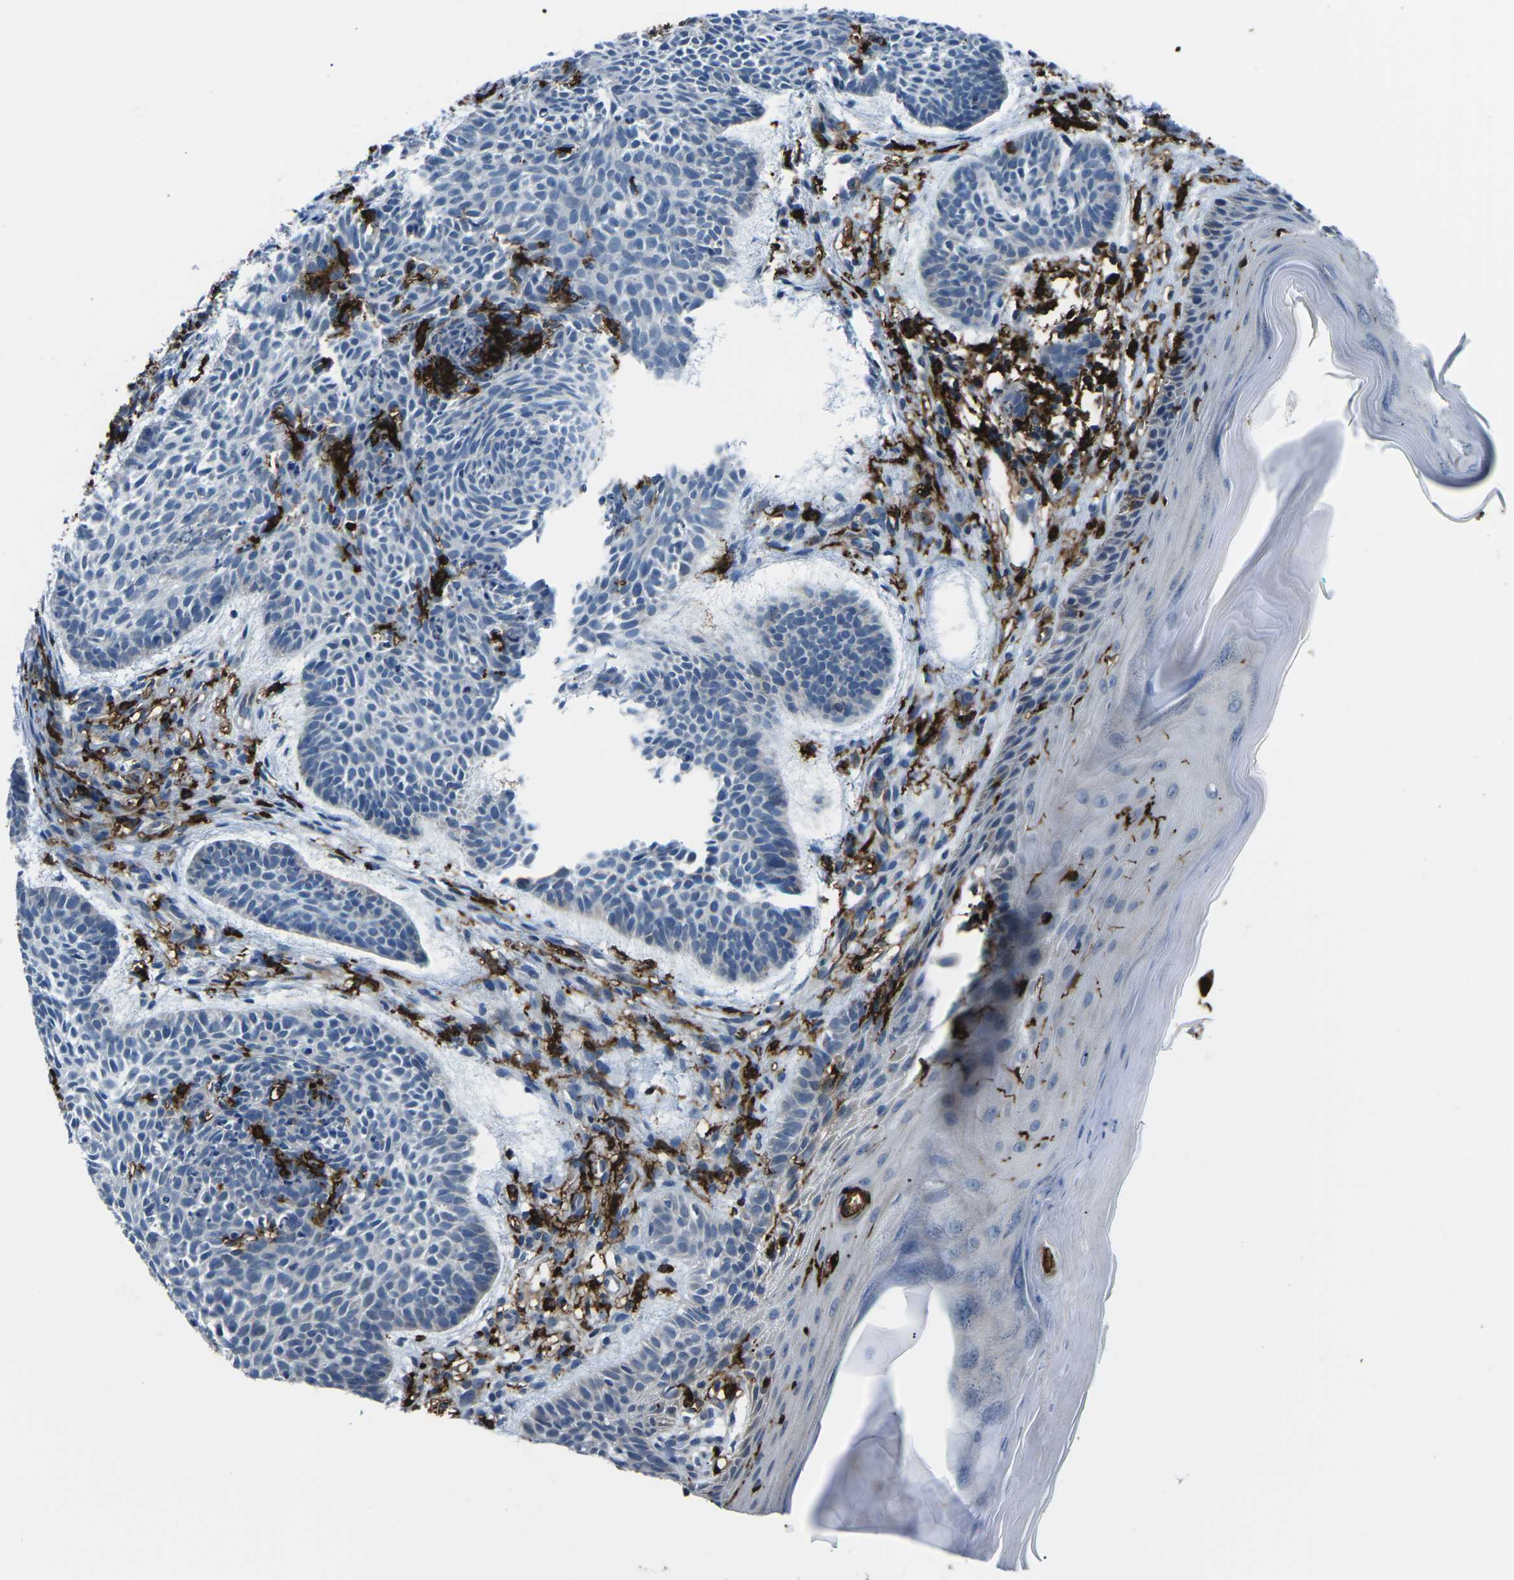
{"staining": {"intensity": "negative", "quantity": "none", "location": "none"}, "tissue": "skin cancer", "cell_type": "Tumor cells", "image_type": "cancer", "snomed": [{"axis": "morphology", "description": "Basal cell carcinoma"}, {"axis": "topography", "description": "Skin"}], "caption": "High magnification brightfield microscopy of basal cell carcinoma (skin) stained with DAB (brown) and counterstained with hematoxylin (blue): tumor cells show no significant staining. (DAB (3,3'-diaminobenzidine) immunohistochemistry (IHC), high magnification).", "gene": "PTPN1", "patient": {"sex": "male", "age": 60}}